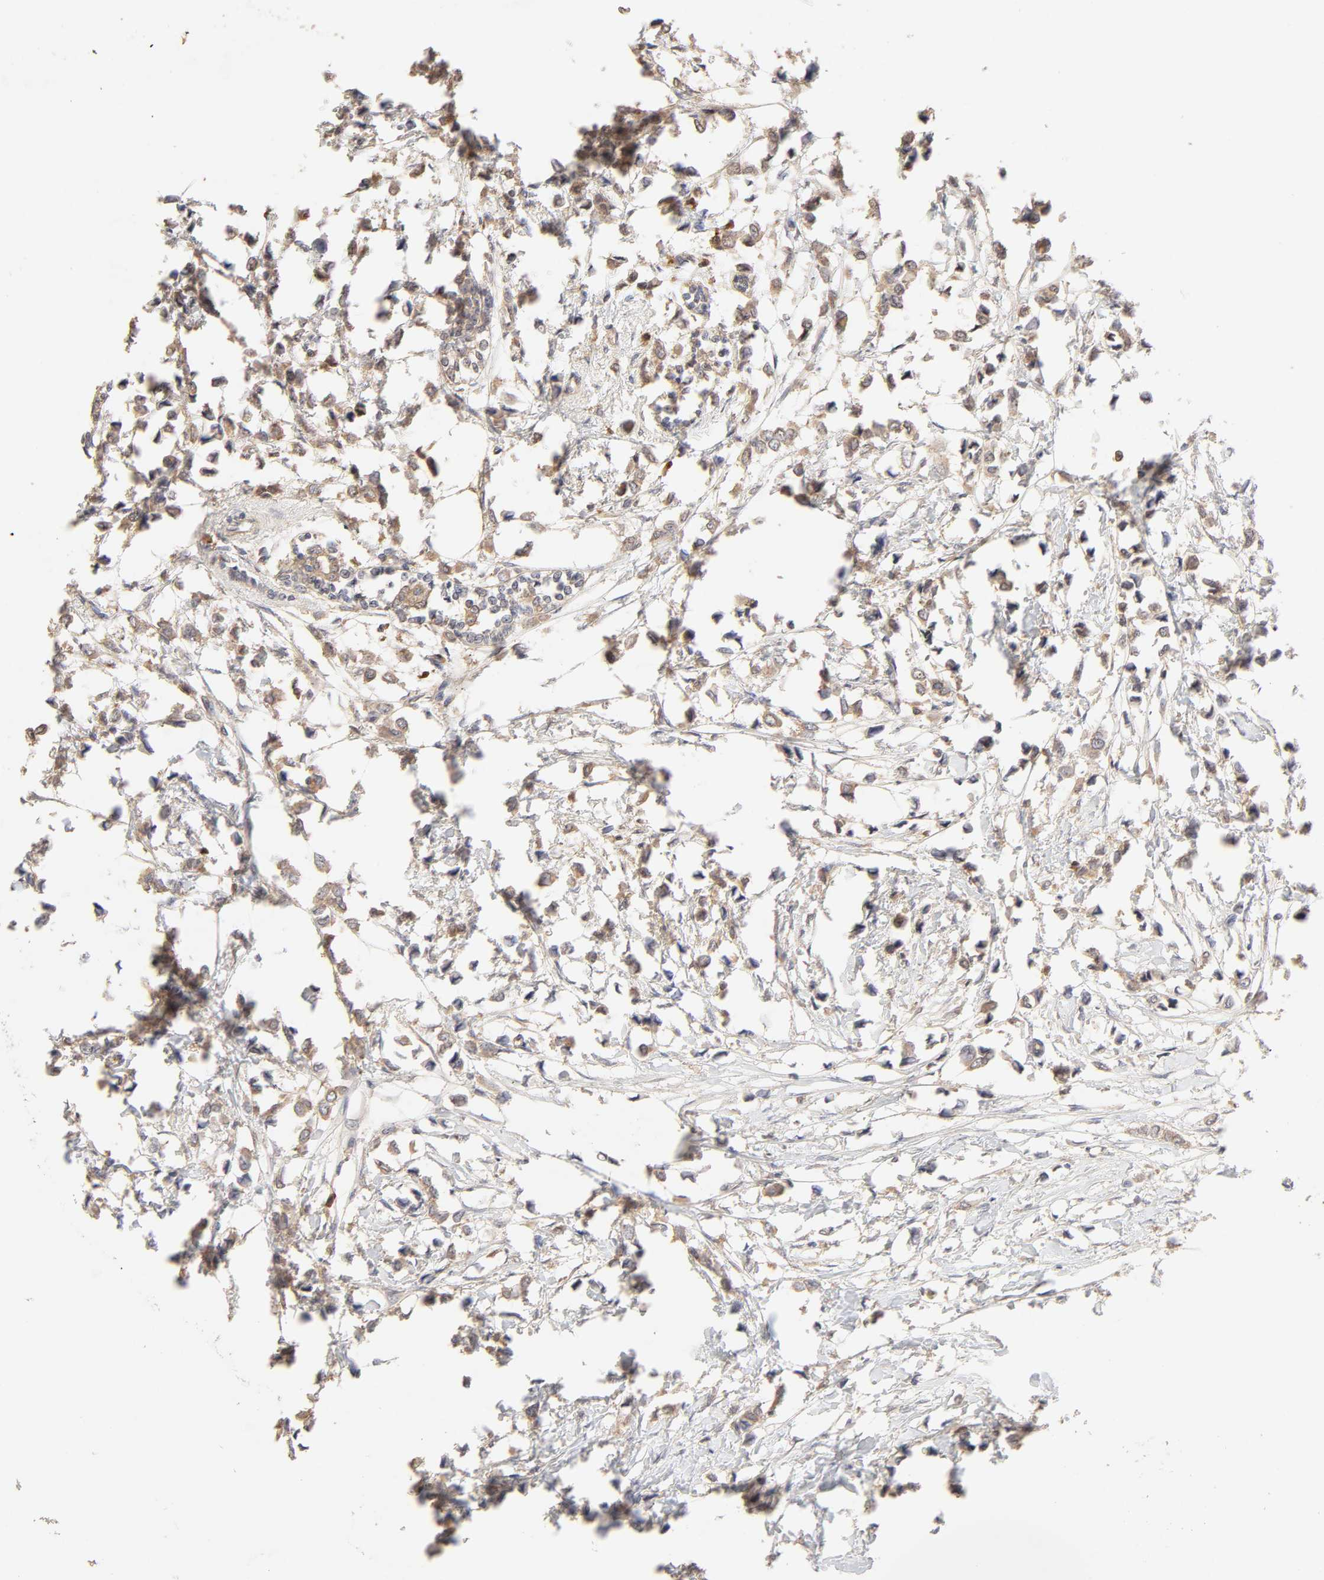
{"staining": {"intensity": "weak", "quantity": ">75%", "location": "cytoplasmic/membranous"}, "tissue": "breast cancer", "cell_type": "Tumor cells", "image_type": "cancer", "snomed": [{"axis": "morphology", "description": "Lobular carcinoma"}, {"axis": "topography", "description": "Breast"}], "caption": "Immunohistochemical staining of human breast lobular carcinoma exhibits weak cytoplasmic/membranous protein staining in approximately >75% of tumor cells.", "gene": "AP1G2", "patient": {"sex": "female", "age": 51}}